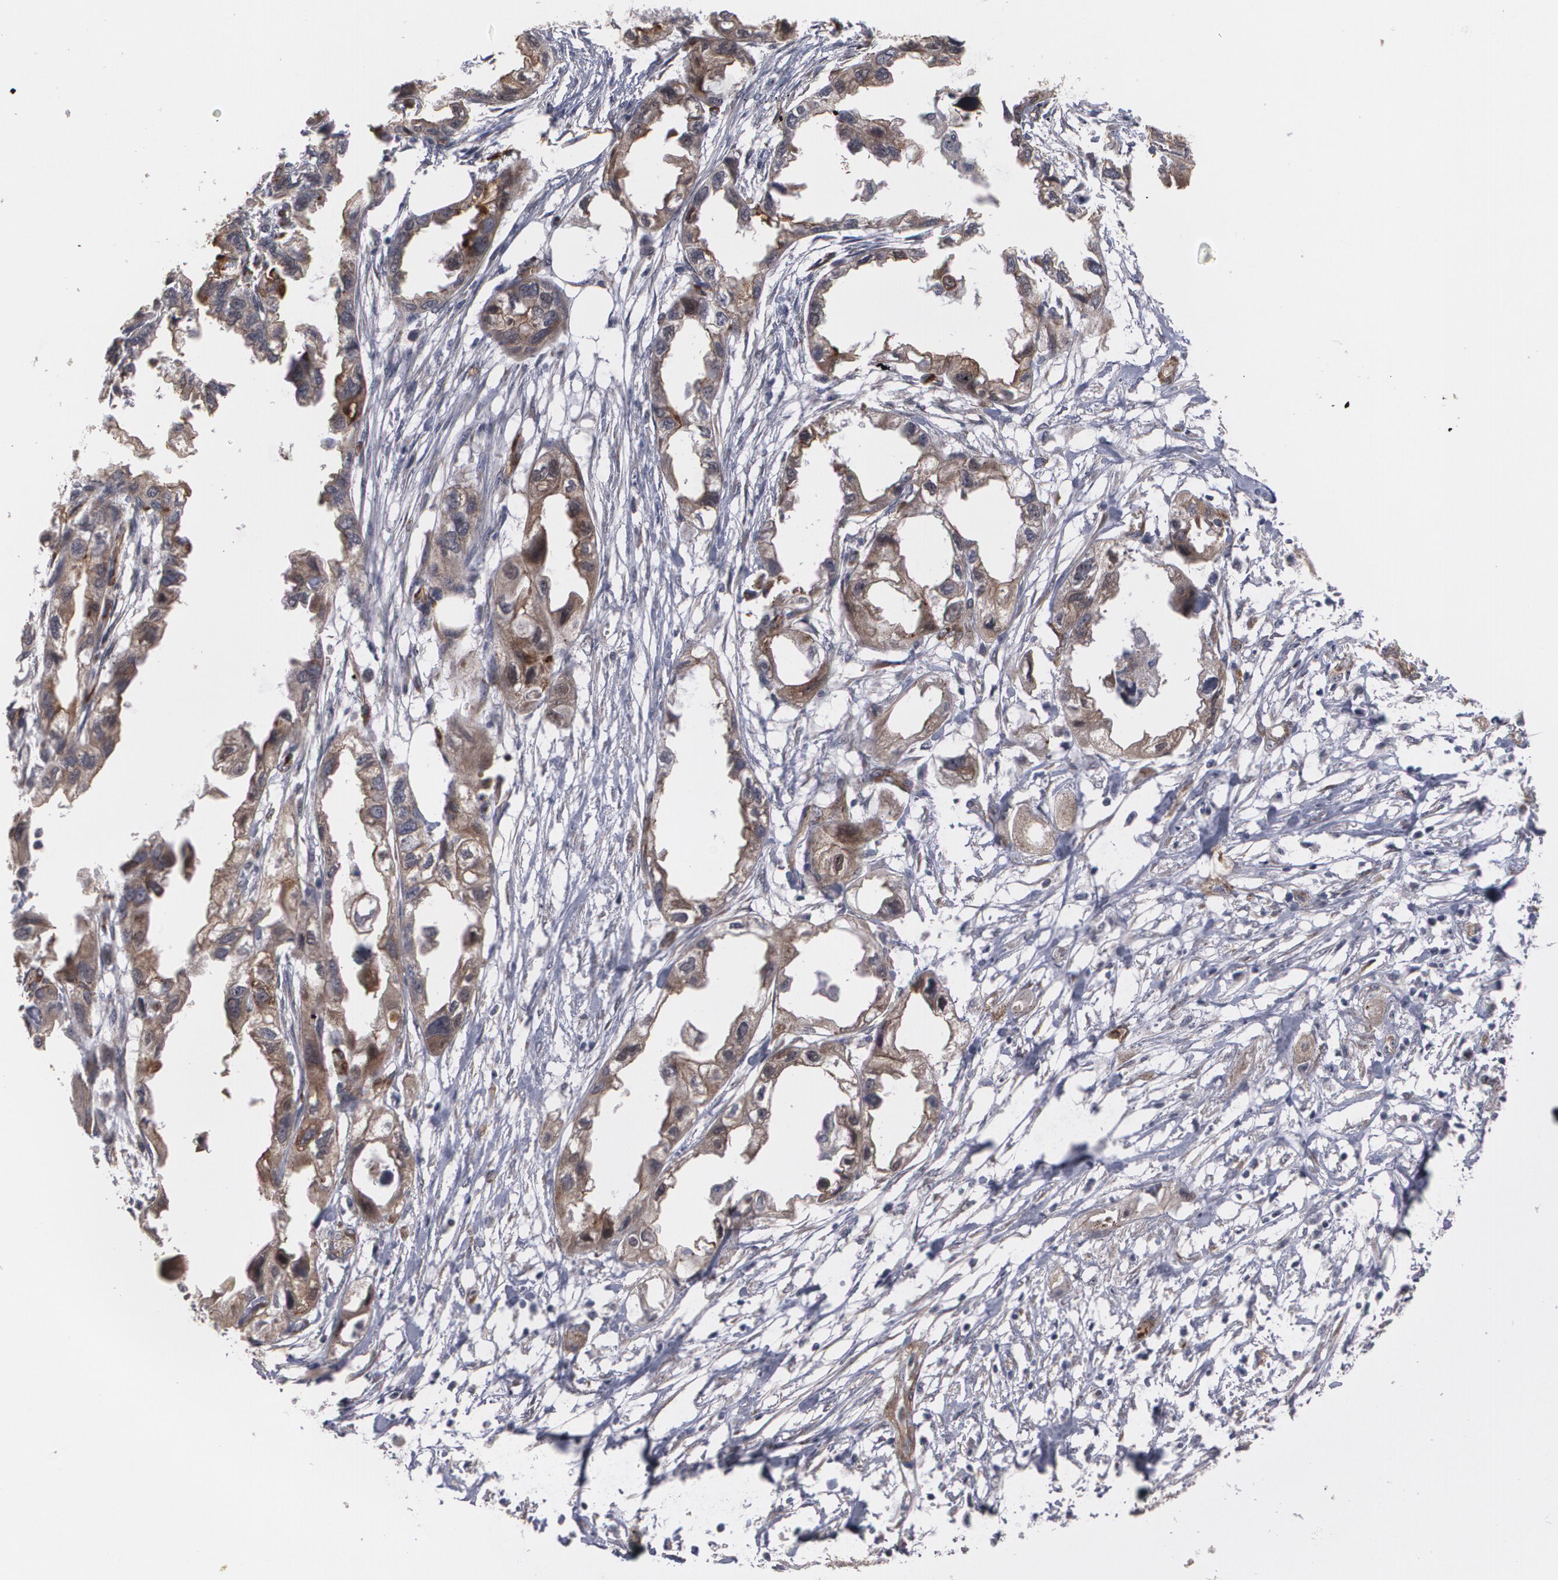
{"staining": {"intensity": "moderate", "quantity": ">75%", "location": "cytoplasmic/membranous"}, "tissue": "endometrial cancer", "cell_type": "Tumor cells", "image_type": "cancer", "snomed": [{"axis": "morphology", "description": "Adenocarcinoma, NOS"}, {"axis": "topography", "description": "Endometrium"}], "caption": "High-power microscopy captured an immunohistochemistry (IHC) image of endometrial adenocarcinoma, revealing moderate cytoplasmic/membranous positivity in about >75% of tumor cells. (Brightfield microscopy of DAB IHC at high magnification).", "gene": "TJP1", "patient": {"sex": "female", "age": 67}}